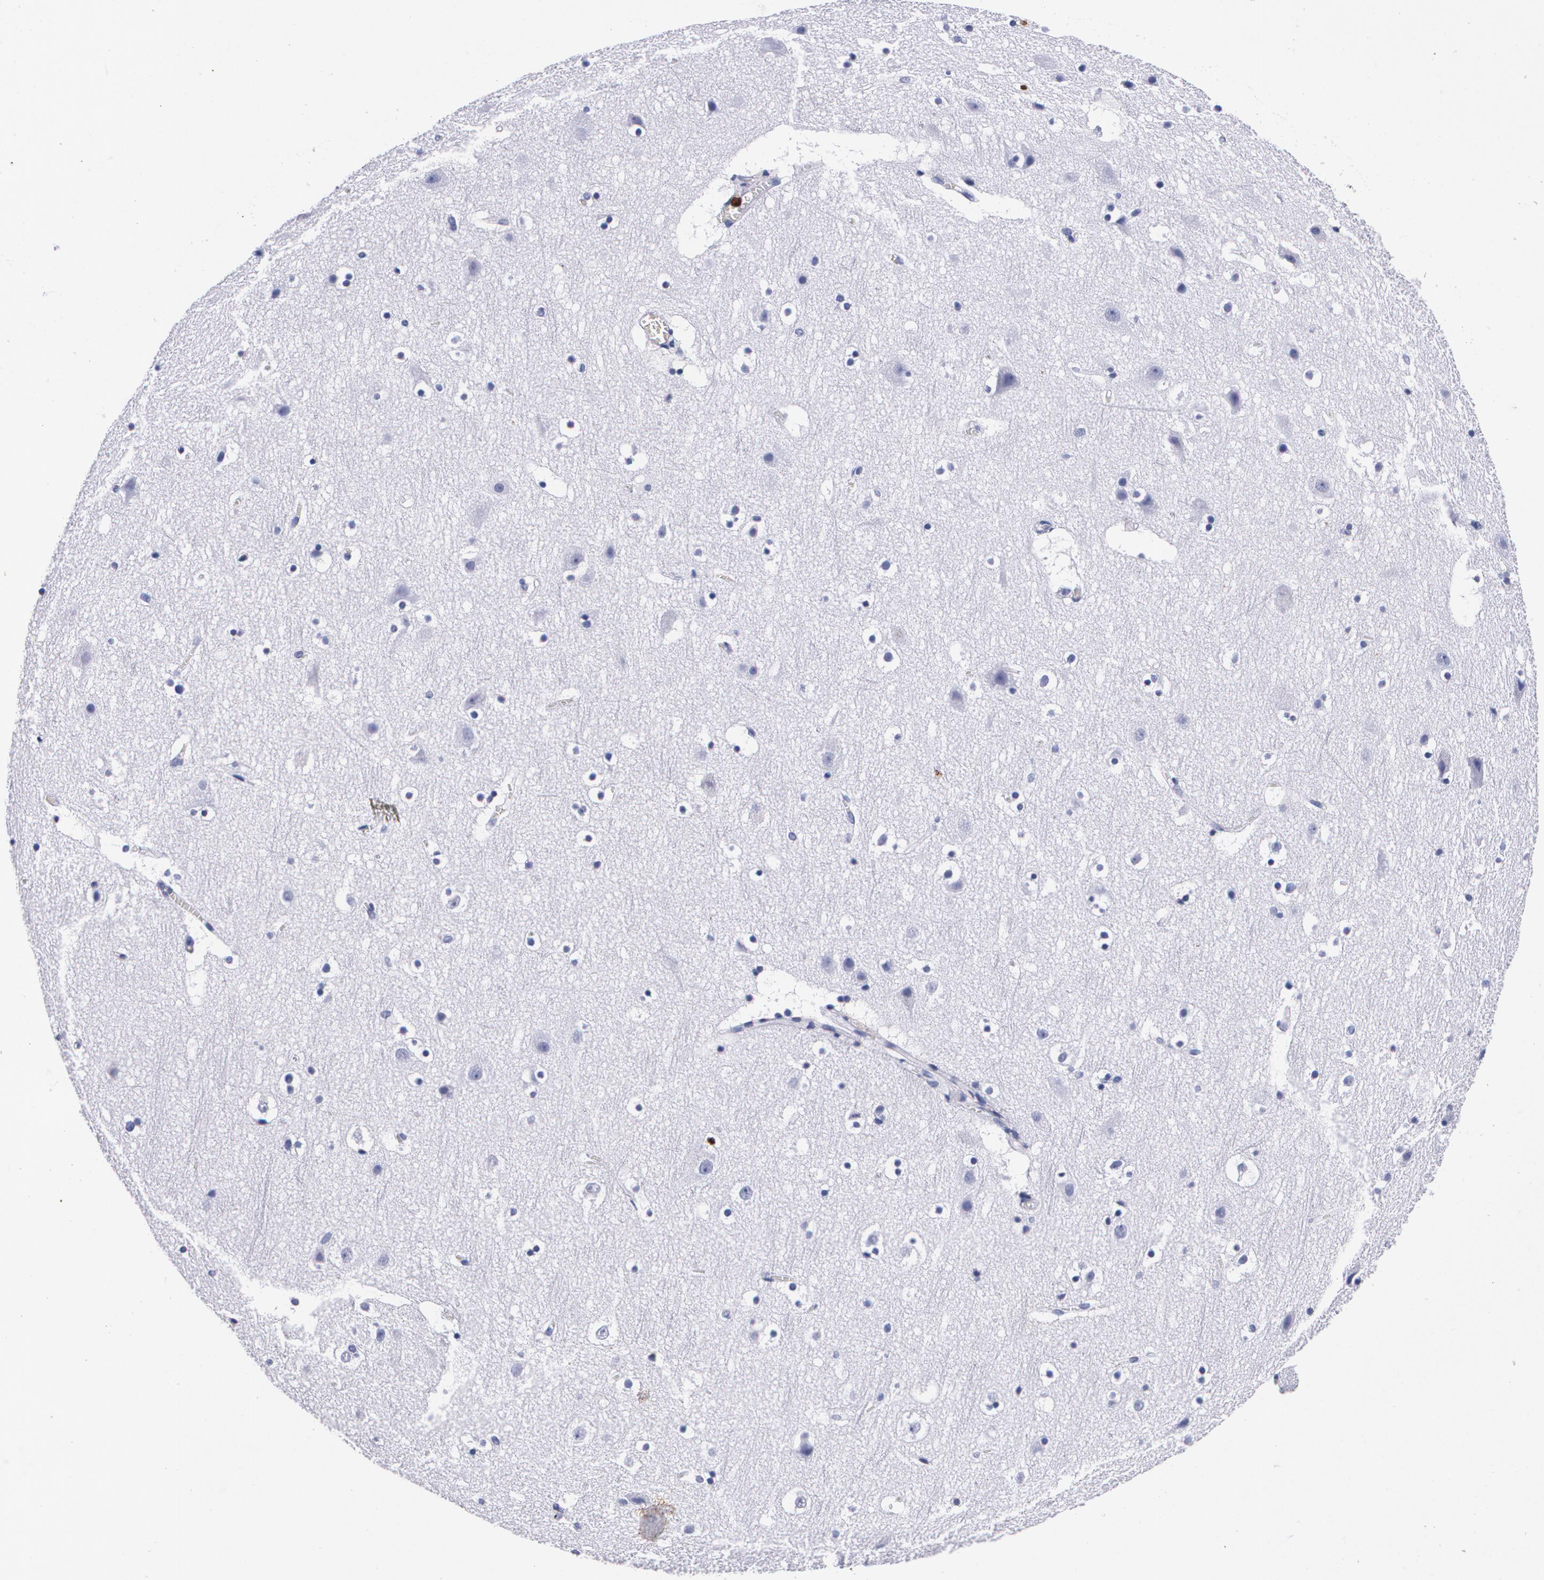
{"staining": {"intensity": "negative", "quantity": "none", "location": "none"}, "tissue": "cerebral cortex", "cell_type": "Endothelial cells", "image_type": "normal", "snomed": [{"axis": "morphology", "description": "Normal tissue, NOS"}, {"axis": "topography", "description": "Cerebral cortex"}], "caption": "Photomicrograph shows no significant protein expression in endothelial cells of normal cerebral cortex. (DAB (3,3'-diaminobenzidine) IHC with hematoxylin counter stain).", "gene": "S100A8", "patient": {"sex": "male", "age": 45}}